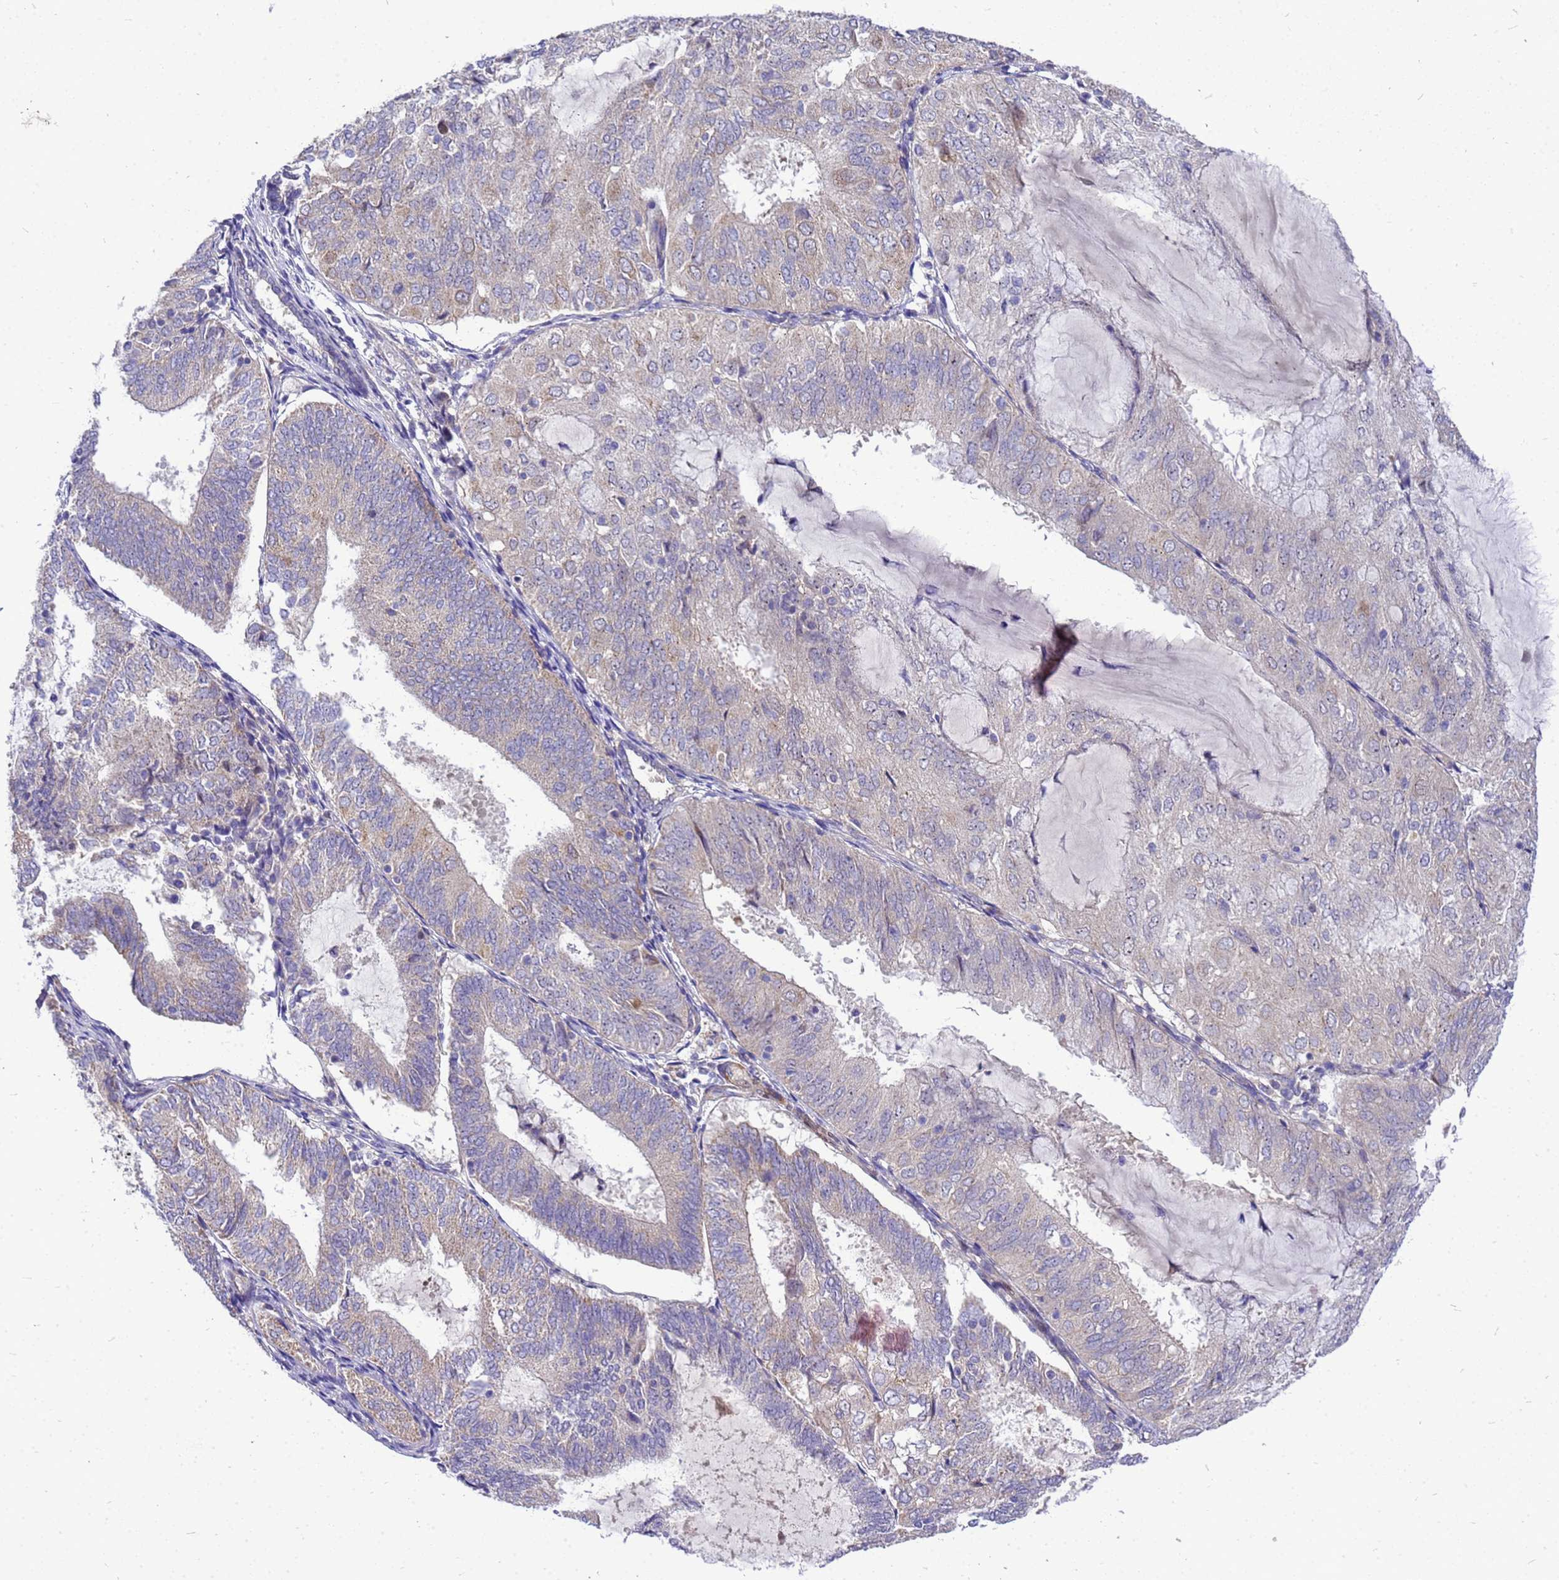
{"staining": {"intensity": "negative", "quantity": "none", "location": "none"}, "tissue": "endometrial cancer", "cell_type": "Tumor cells", "image_type": "cancer", "snomed": [{"axis": "morphology", "description": "Adenocarcinoma, NOS"}, {"axis": "topography", "description": "Endometrium"}], "caption": "Immunohistochemical staining of human adenocarcinoma (endometrial) displays no significant positivity in tumor cells. (Immunohistochemistry (ihc), brightfield microscopy, high magnification).", "gene": "POP7", "patient": {"sex": "female", "age": 81}}